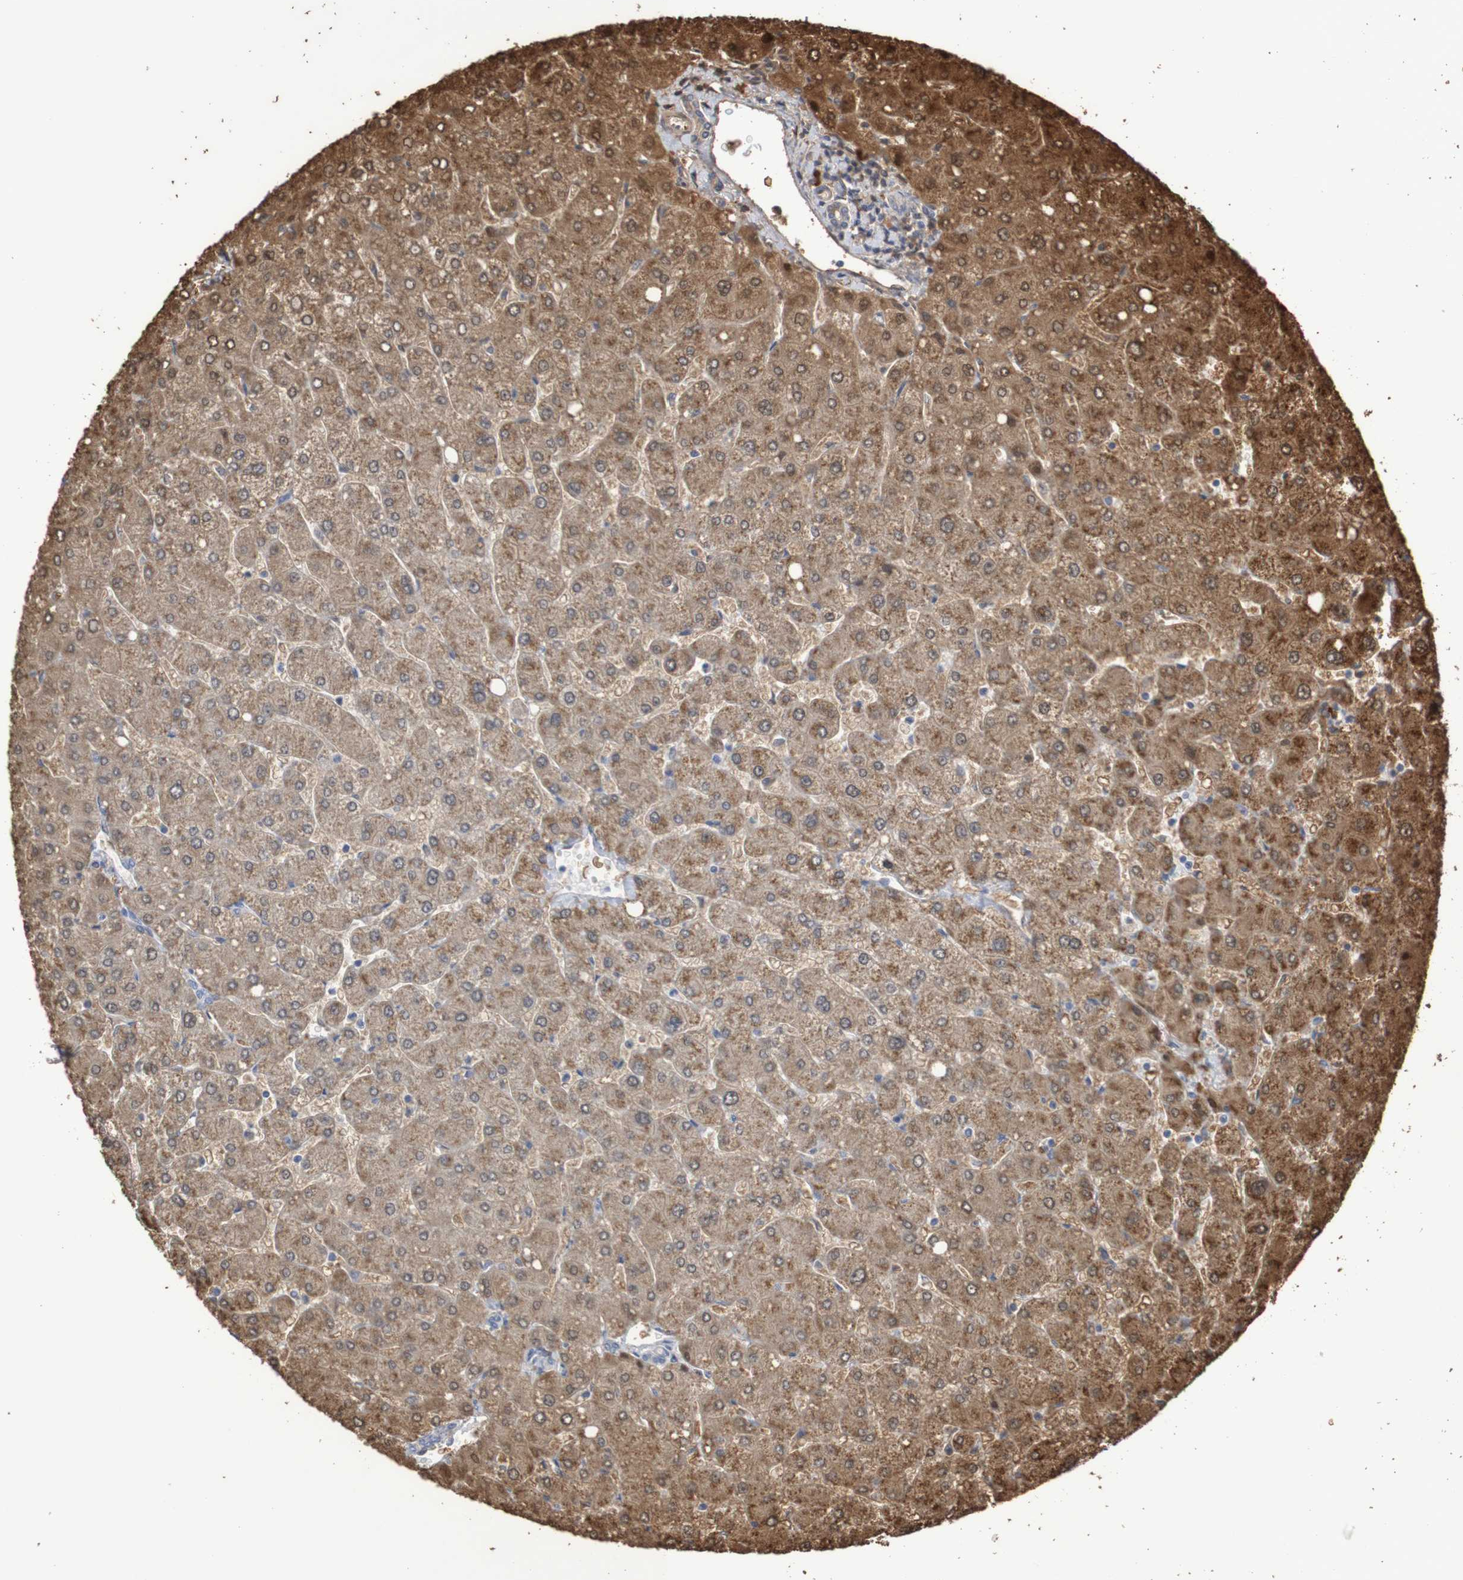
{"staining": {"intensity": "negative", "quantity": "none", "location": "none"}, "tissue": "liver", "cell_type": "Cholangiocytes", "image_type": "normal", "snomed": [{"axis": "morphology", "description": "Normal tissue, NOS"}, {"axis": "topography", "description": "Liver"}], "caption": "The micrograph exhibits no staining of cholangiocytes in unremarkable liver. (DAB (3,3'-diaminobenzidine) immunohistochemistry visualized using brightfield microscopy, high magnification).", "gene": "PHYH", "patient": {"sex": "male", "age": 55}}